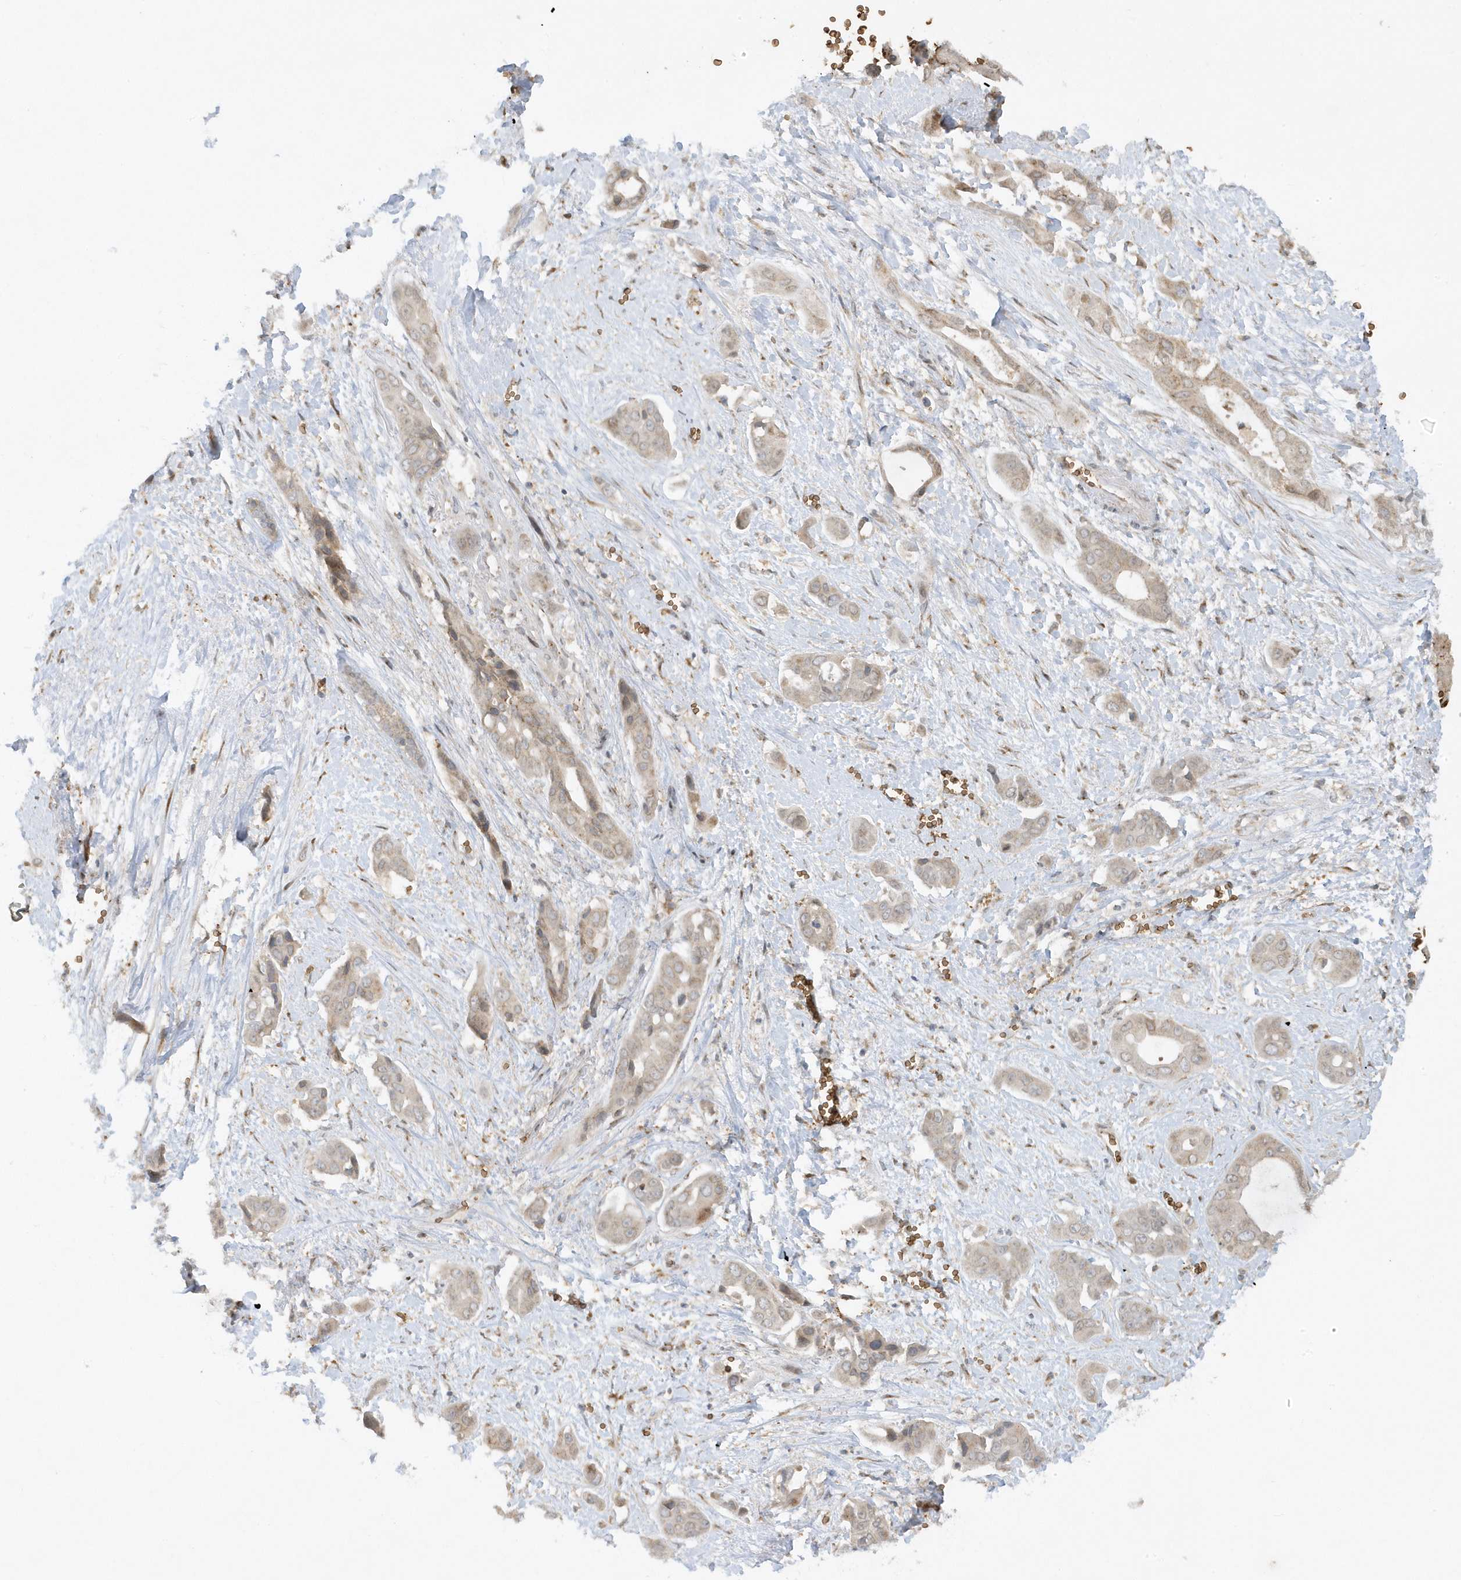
{"staining": {"intensity": "weak", "quantity": "25%-75%", "location": "cytoplasmic/membranous"}, "tissue": "liver cancer", "cell_type": "Tumor cells", "image_type": "cancer", "snomed": [{"axis": "morphology", "description": "Cholangiocarcinoma"}, {"axis": "topography", "description": "Liver"}], "caption": "Cholangiocarcinoma (liver) stained for a protein demonstrates weak cytoplasmic/membranous positivity in tumor cells. The staining is performed using DAB brown chromogen to label protein expression. The nuclei are counter-stained blue using hematoxylin.", "gene": "RPP40", "patient": {"sex": "female", "age": 52}}